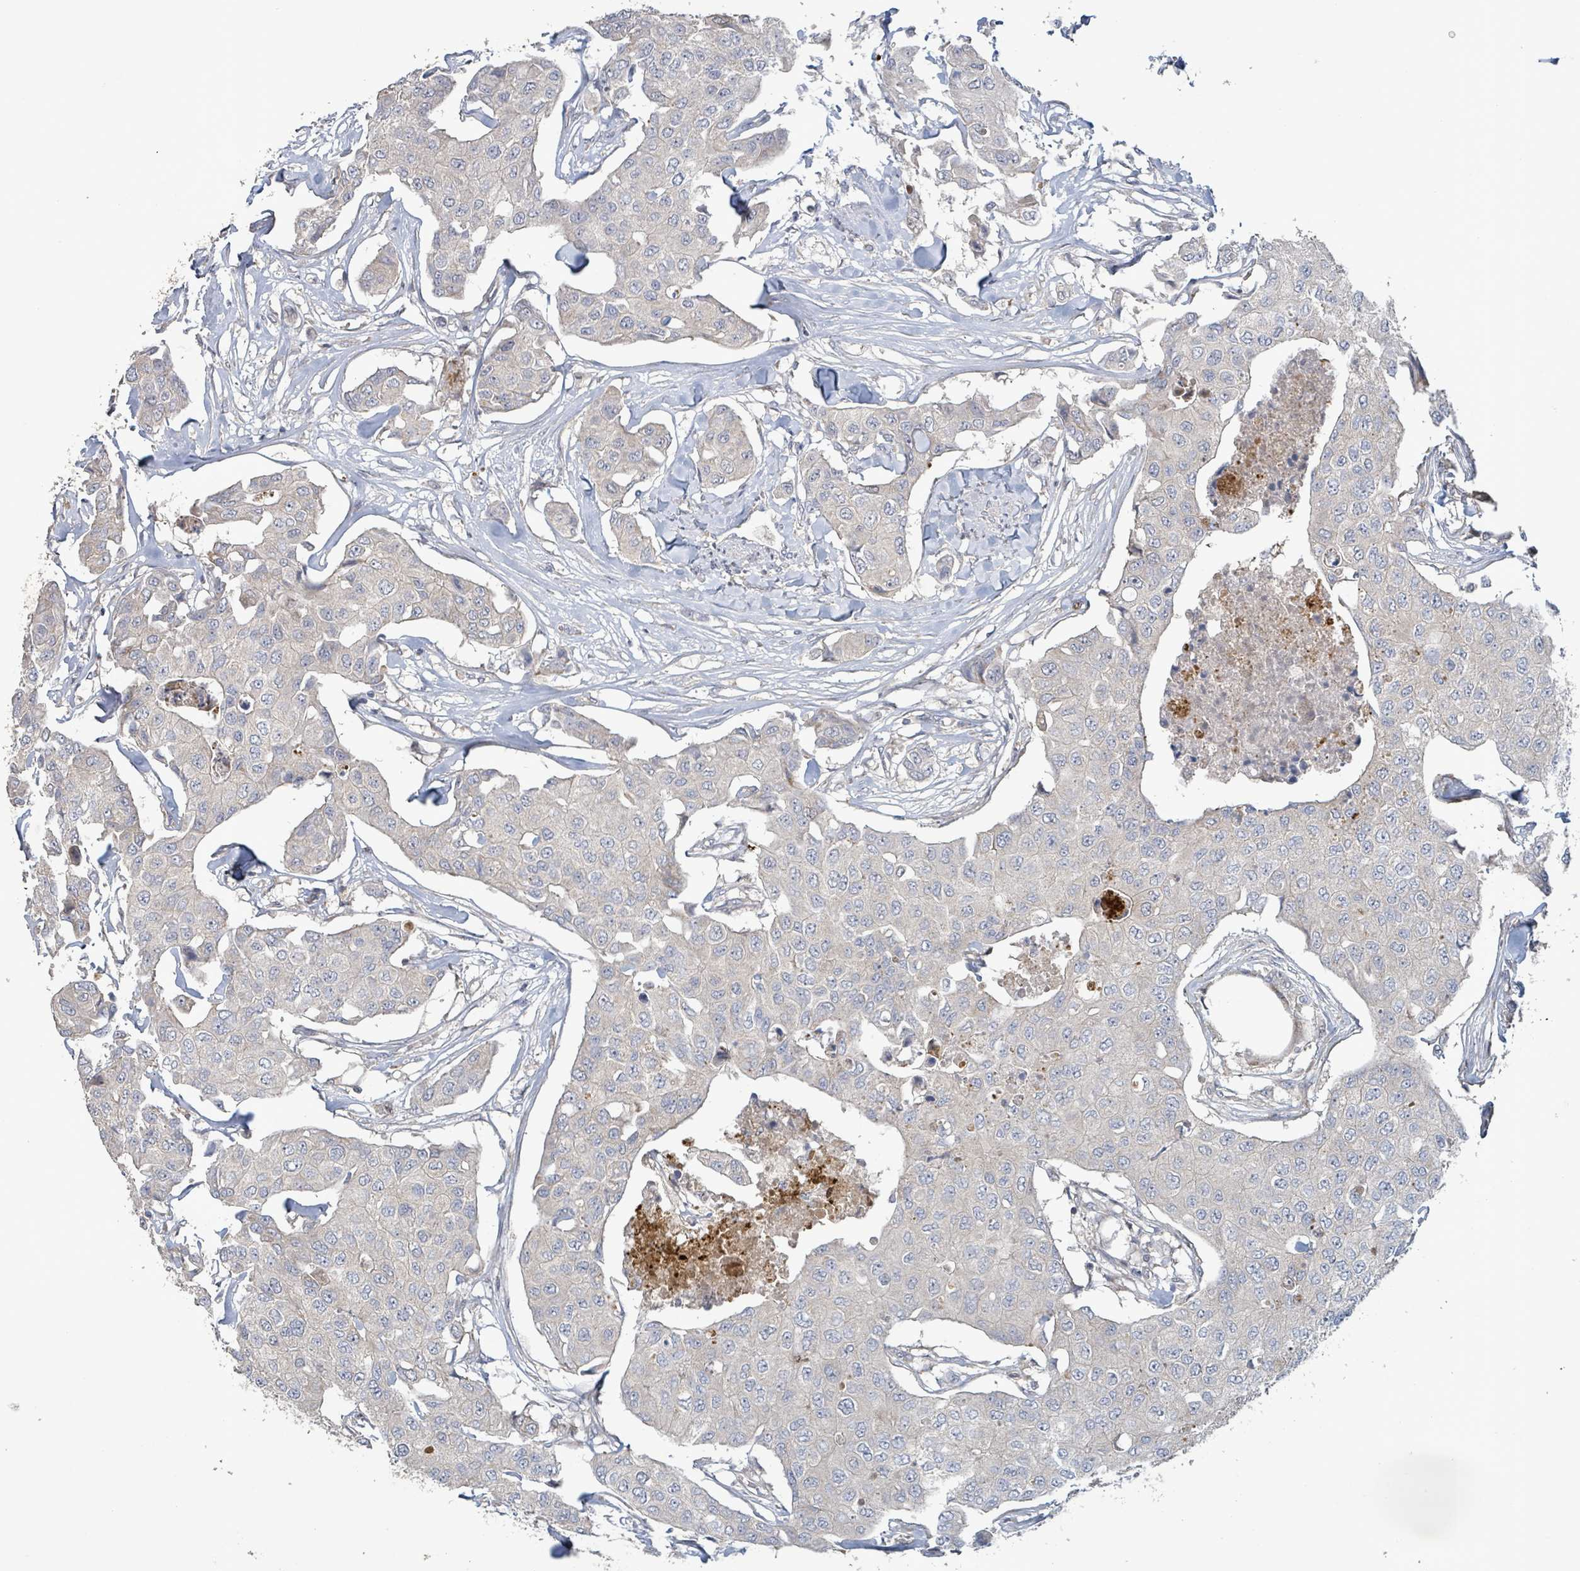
{"staining": {"intensity": "negative", "quantity": "none", "location": "none"}, "tissue": "breast cancer", "cell_type": "Tumor cells", "image_type": "cancer", "snomed": [{"axis": "morphology", "description": "Duct carcinoma"}, {"axis": "topography", "description": "Breast"}, {"axis": "topography", "description": "Lymph node"}], "caption": "The micrograph reveals no significant expression in tumor cells of breast cancer.", "gene": "LILRA4", "patient": {"sex": "female", "age": 80}}